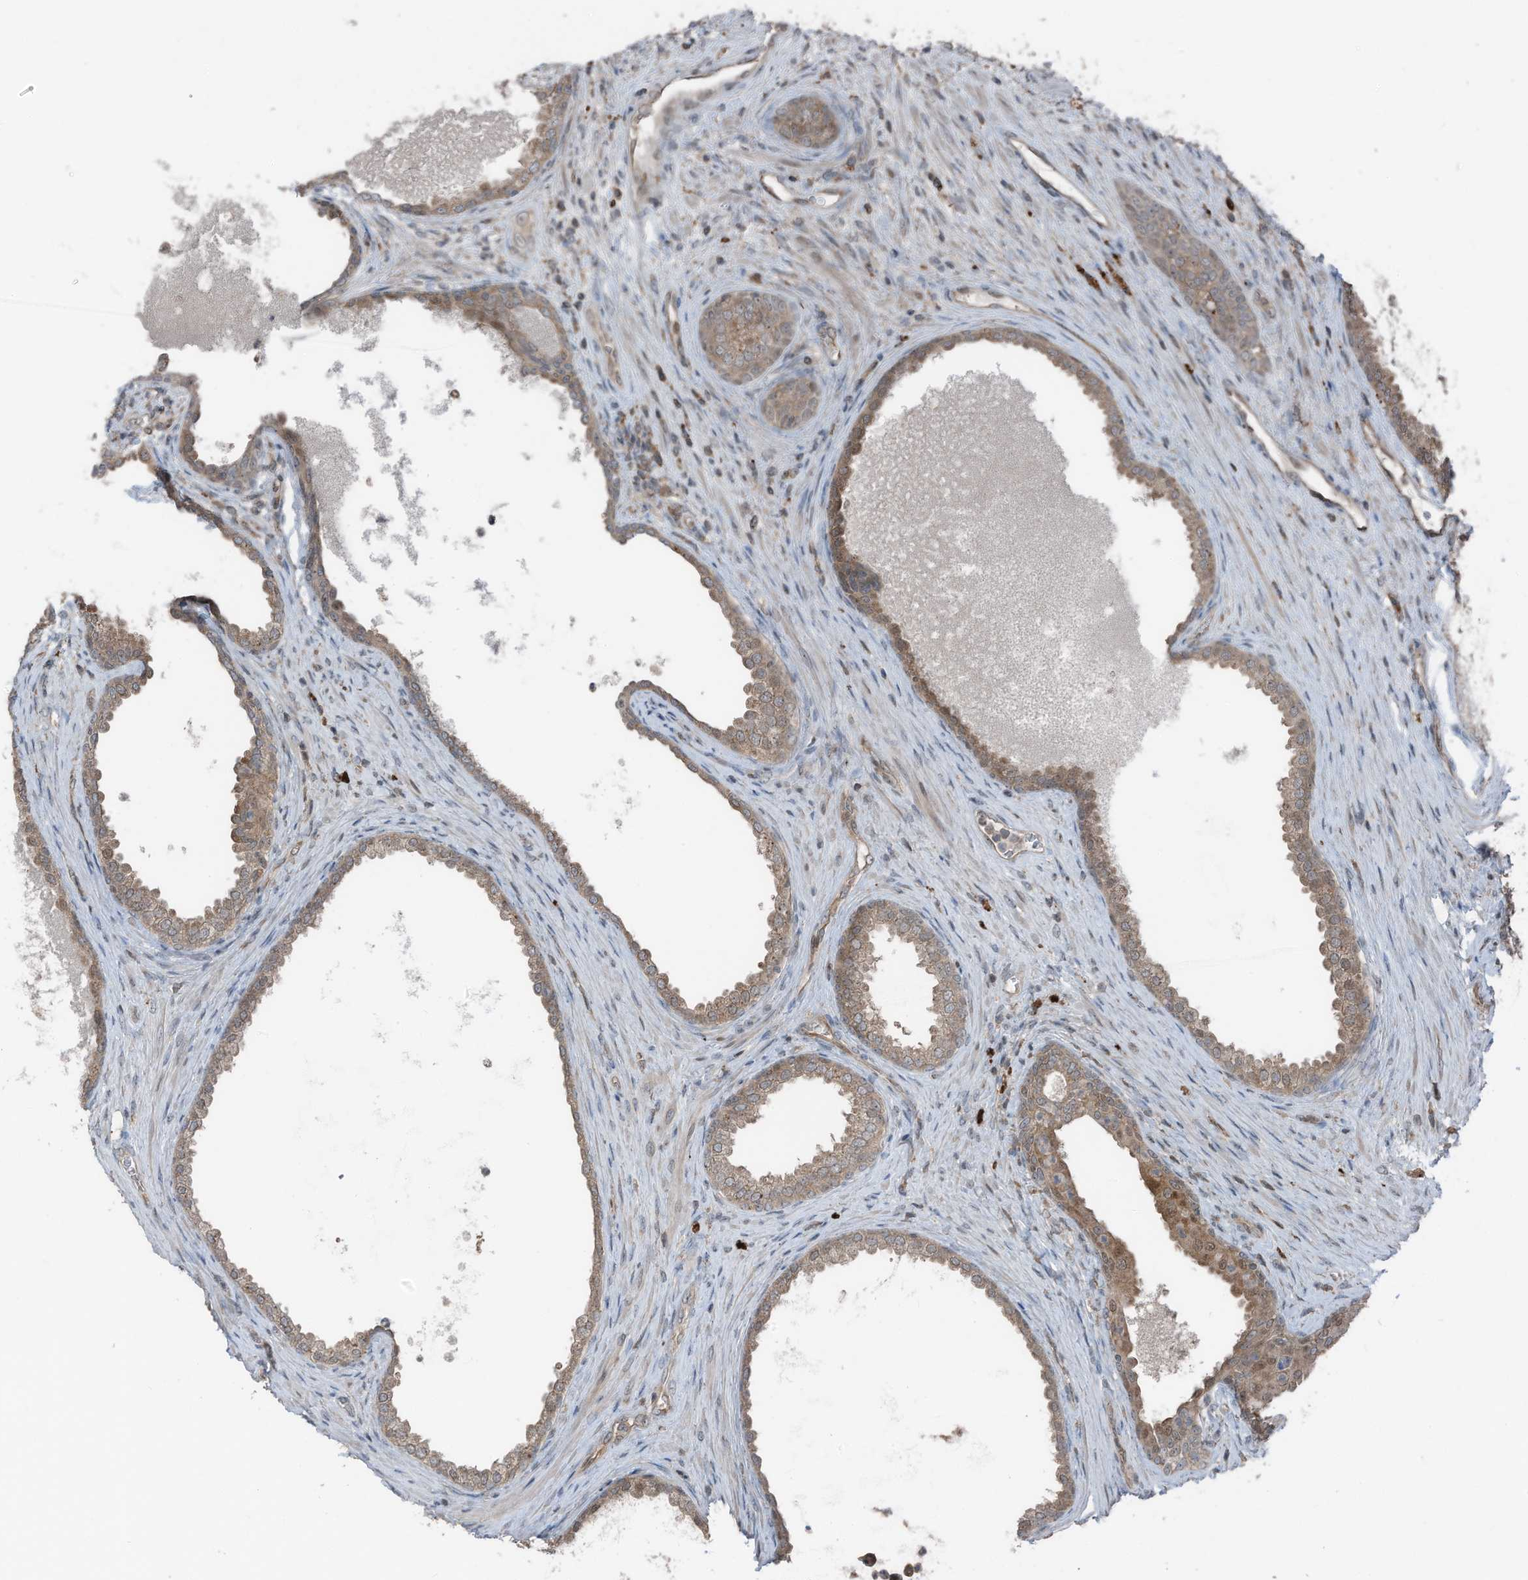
{"staining": {"intensity": "moderate", "quantity": "25%-75%", "location": "cytoplasmic/membranous,nuclear"}, "tissue": "prostate", "cell_type": "Glandular cells", "image_type": "normal", "snomed": [{"axis": "morphology", "description": "Normal tissue, NOS"}, {"axis": "topography", "description": "Prostate"}], "caption": "Benign prostate reveals moderate cytoplasmic/membranous,nuclear positivity in approximately 25%-75% of glandular cells, visualized by immunohistochemistry. (DAB IHC, brown staining for protein, blue staining for nuclei).", "gene": "TXNDC9", "patient": {"sex": "male", "age": 76}}